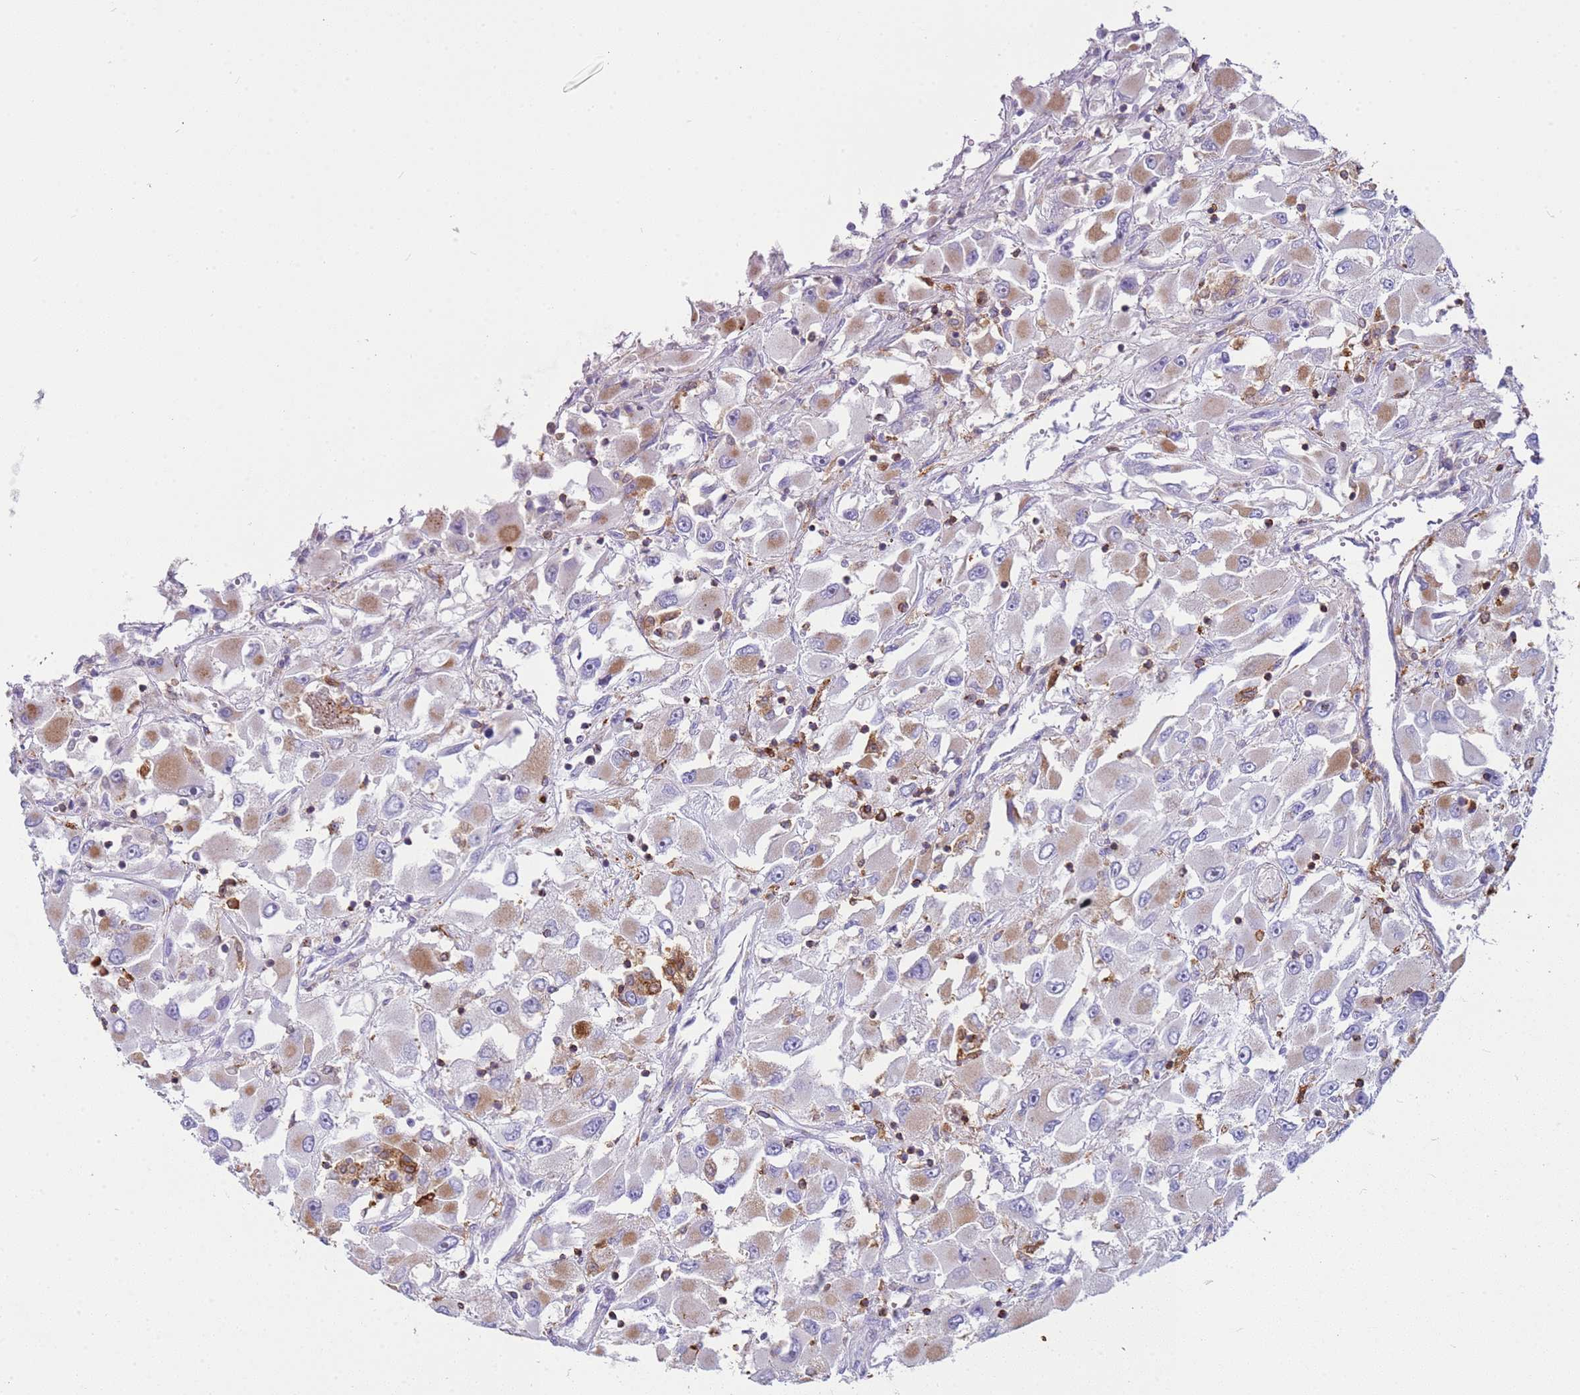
{"staining": {"intensity": "moderate", "quantity": "<25%", "location": "cytoplasmic/membranous"}, "tissue": "renal cancer", "cell_type": "Tumor cells", "image_type": "cancer", "snomed": [{"axis": "morphology", "description": "Adenocarcinoma, NOS"}, {"axis": "topography", "description": "Kidney"}], "caption": "DAB (3,3'-diaminobenzidine) immunohistochemical staining of human renal cancer (adenocarcinoma) exhibits moderate cytoplasmic/membranous protein positivity in approximately <25% of tumor cells.", "gene": "TTPAL", "patient": {"sex": "female", "age": 52}}